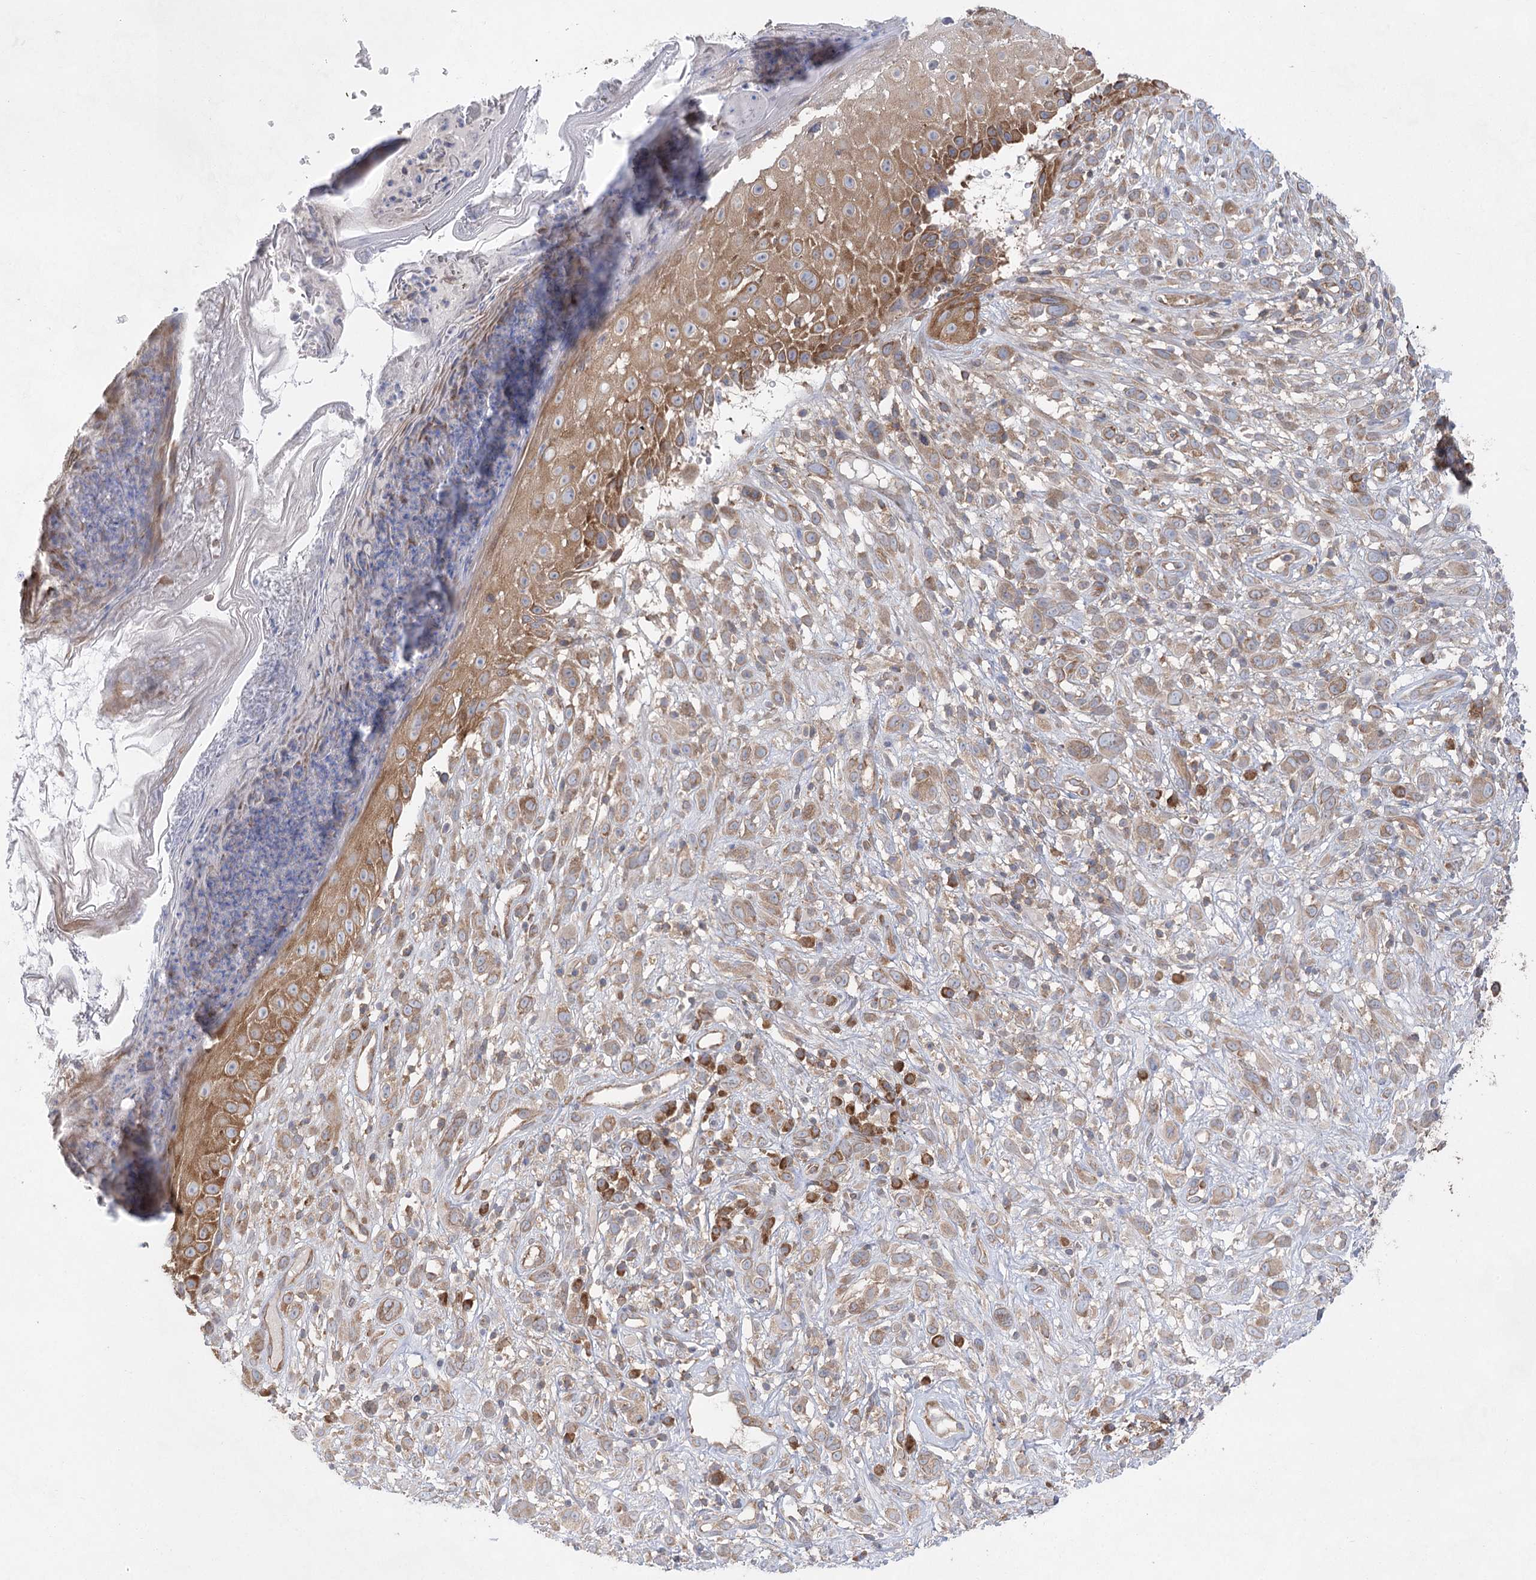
{"staining": {"intensity": "moderate", "quantity": ">75%", "location": "cytoplasmic/membranous"}, "tissue": "melanoma", "cell_type": "Tumor cells", "image_type": "cancer", "snomed": [{"axis": "morphology", "description": "Malignant melanoma, NOS"}, {"axis": "topography", "description": "Skin of trunk"}], "caption": "Human malignant melanoma stained with a protein marker demonstrates moderate staining in tumor cells.", "gene": "EIF3A", "patient": {"sex": "male", "age": 71}}